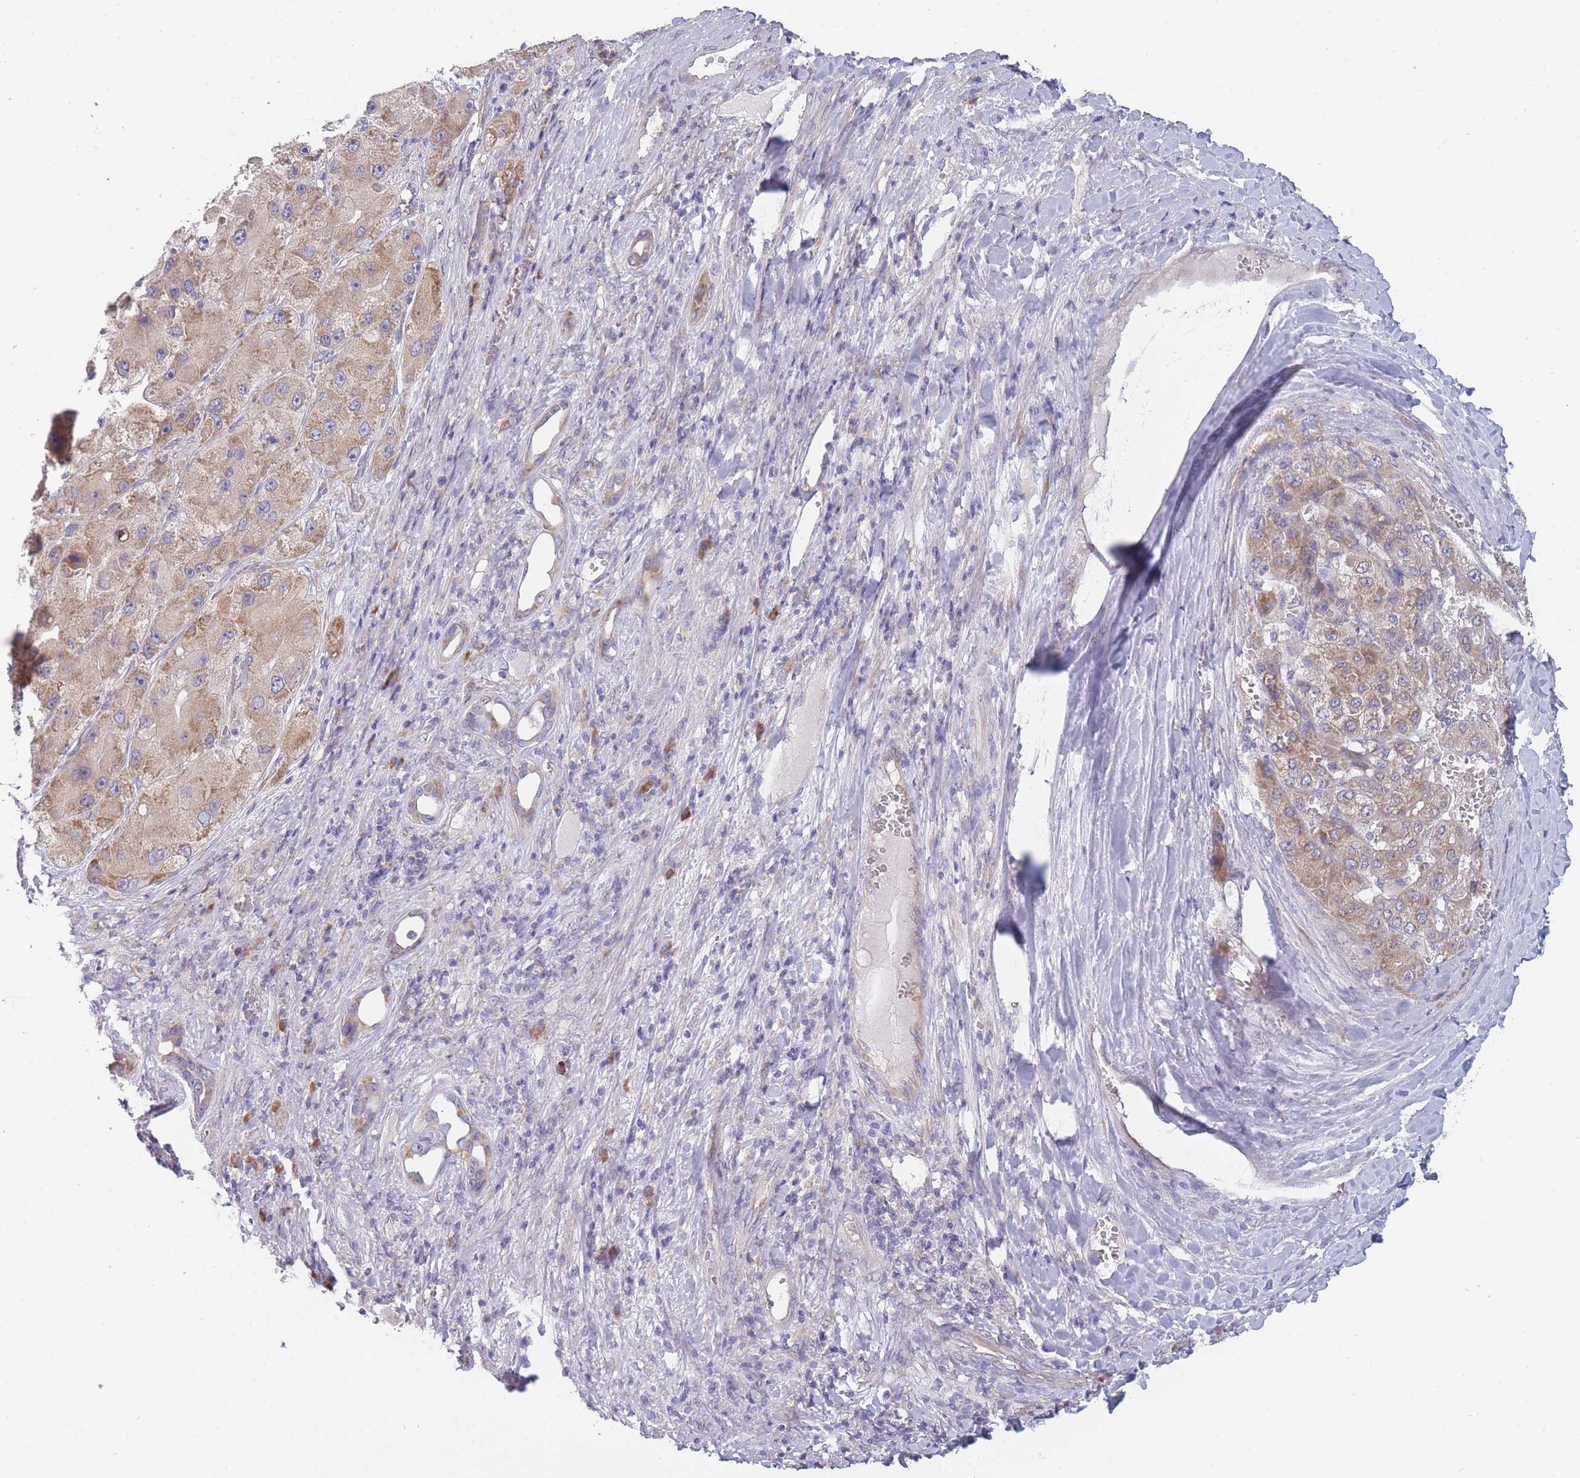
{"staining": {"intensity": "moderate", "quantity": ">75%", "location": "cytoplasmic/membranous"}, "tissue": "liver cancer", "cell_type": "Tumor cells", "image_type": "cancer", "snomed": [{"axis": "morphology", "description": "Carcinoma, Hepatocellular, NOS"}, {"axis": "topography", "description": "Liver"}], "caption": "Protein expression analysis of human liver hepatocellular carcinoma reveals moderate cytoplasmic/membranous positivity in approximately >75% of tumor cells. (brown staining indicates protein expression, while blue staining denotes nuclei).", "gene": "NDUFAF6", "patient": {"sex": "female", "age": 73}}